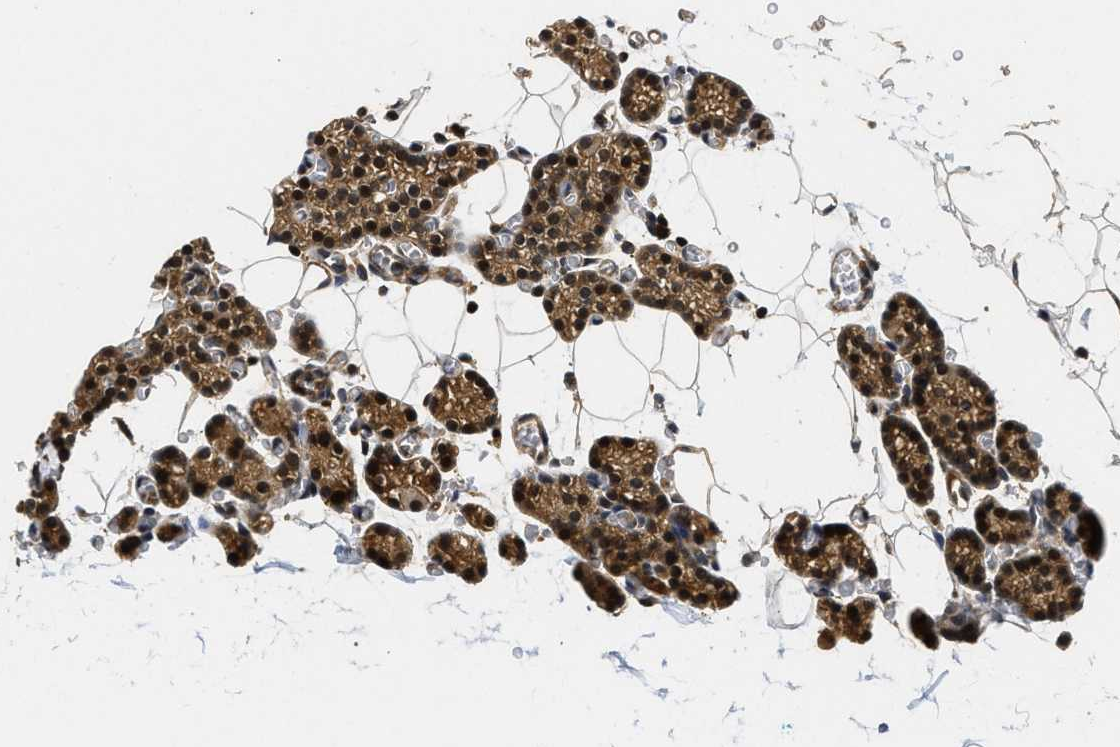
{"staining": {"intensity": "strong", "quantity": ">75%", "location": "cytoplasmic/membranous,nuclear"}, "tissue": "parathyroid gland", "cell_type": "Glandular cells", "image_type": "normal", "snomed": [{"axis": "morphology", "description": "Normal tissue, NOS"}, {"axis": "morphology", "description": "Adenoma, NOS"}, {"axis": "topography", "description": "Parathyroid gland"}], "caption": "A micrograph of human parathyroid gland stained for a protein displays strong cytoplasmic/membranous,nuclear brown staining in glandular cells.", "gene": "ADSL", "patient": {"sex": "female", "age": 58}}